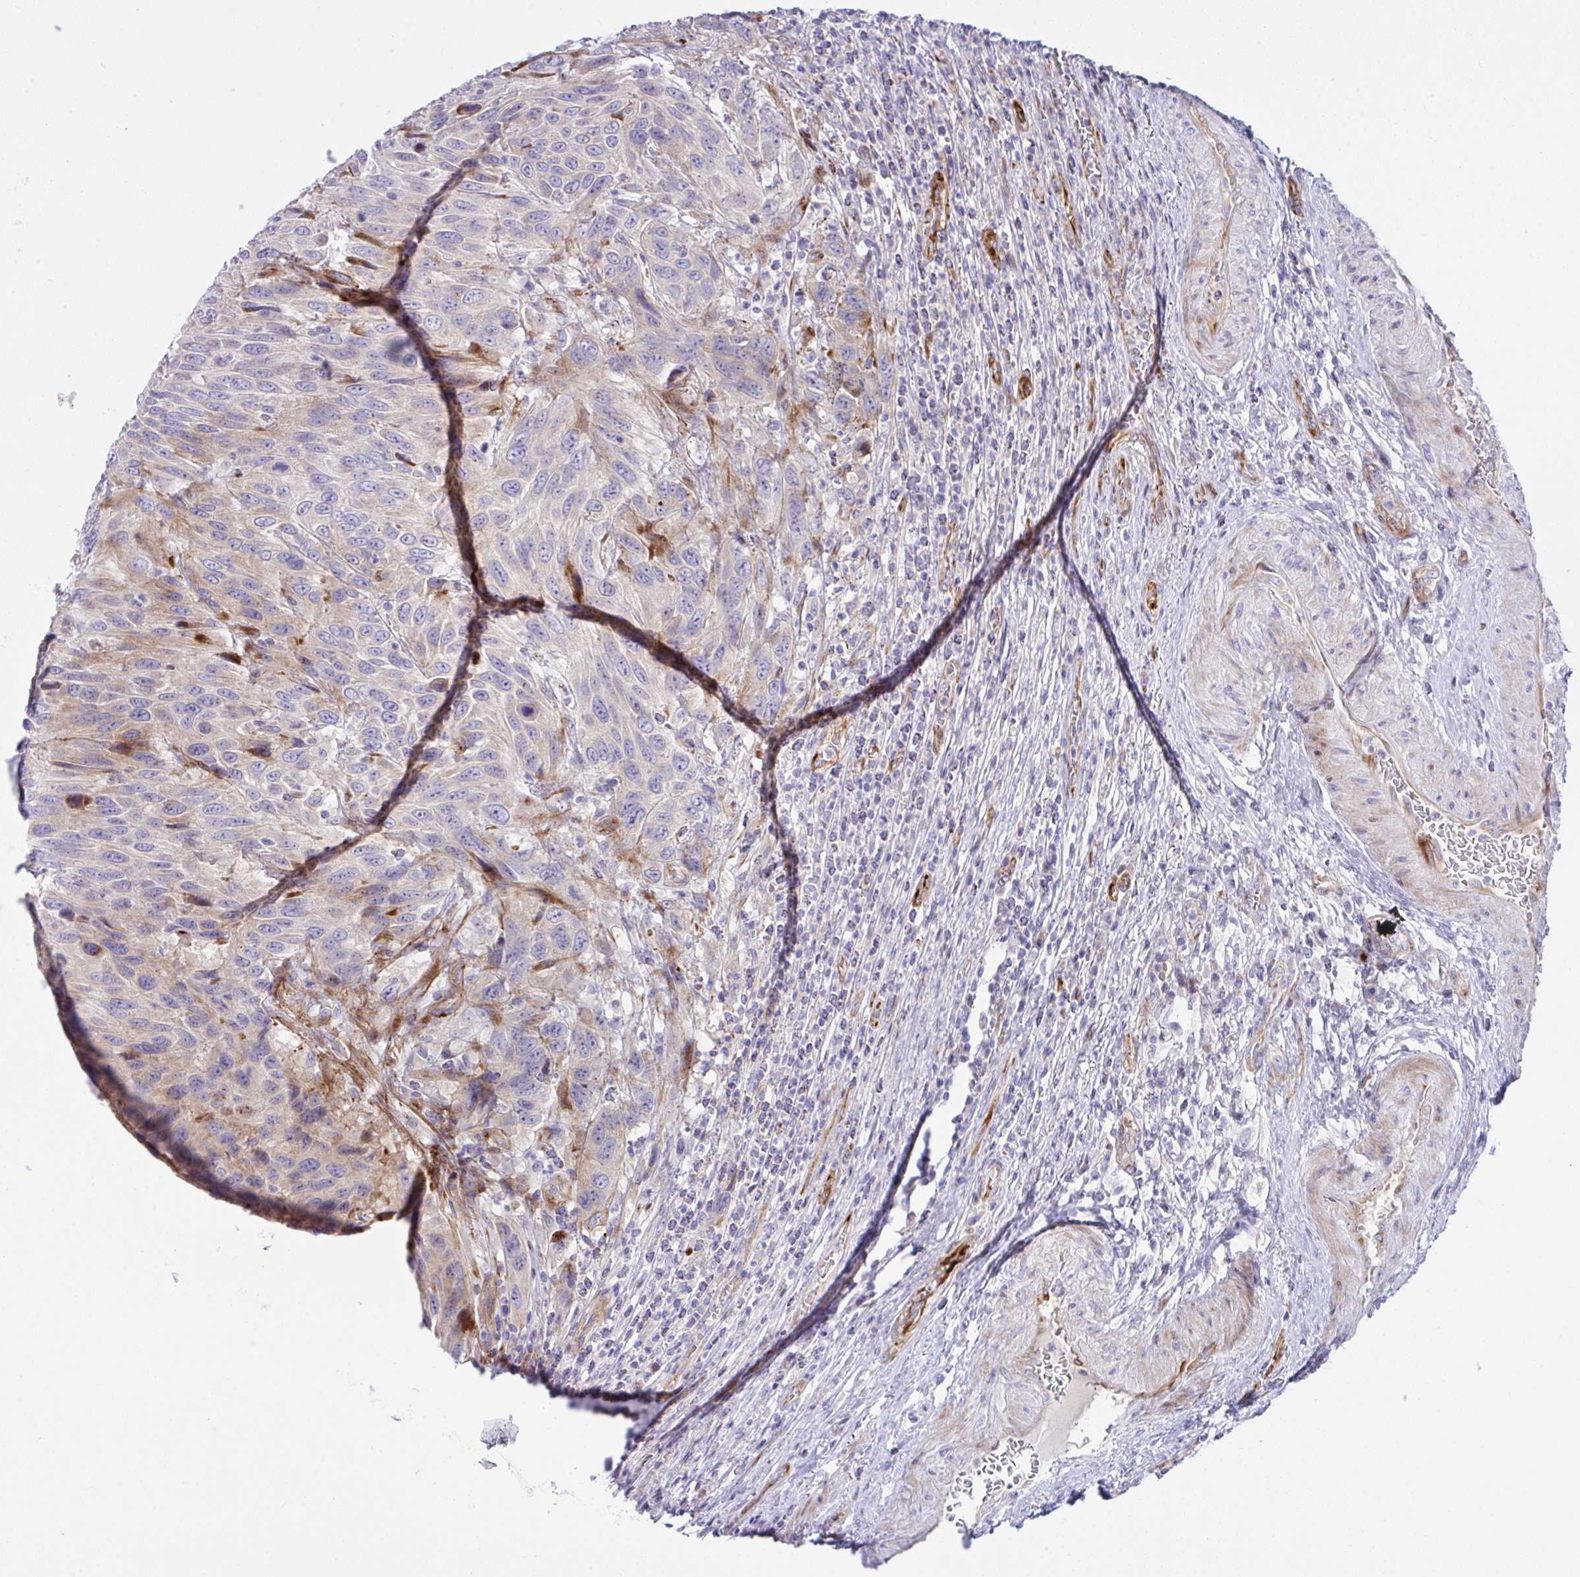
{"staining": {"intensity": "moderate", "quantity": "25%-75%", "location": "cytoplasmic/membranous"}, "tissue": "urothelial cancer", "cell_type": "Tumor cells", "image_type": "cancer", "snomed": [{"axis": "morphology", "description": "Urothelial carcinoma, High grade"}, {"axis": "topography", "description": "Urinary bladder"}], "caption": "This is a histology image of IHC staining of urothelial cancer, which shows moderate staining in the cytoplasmic/membranous of tumor cells.", "gene": "ZNF713", "patient": {"sex": "female", "age": 70}}